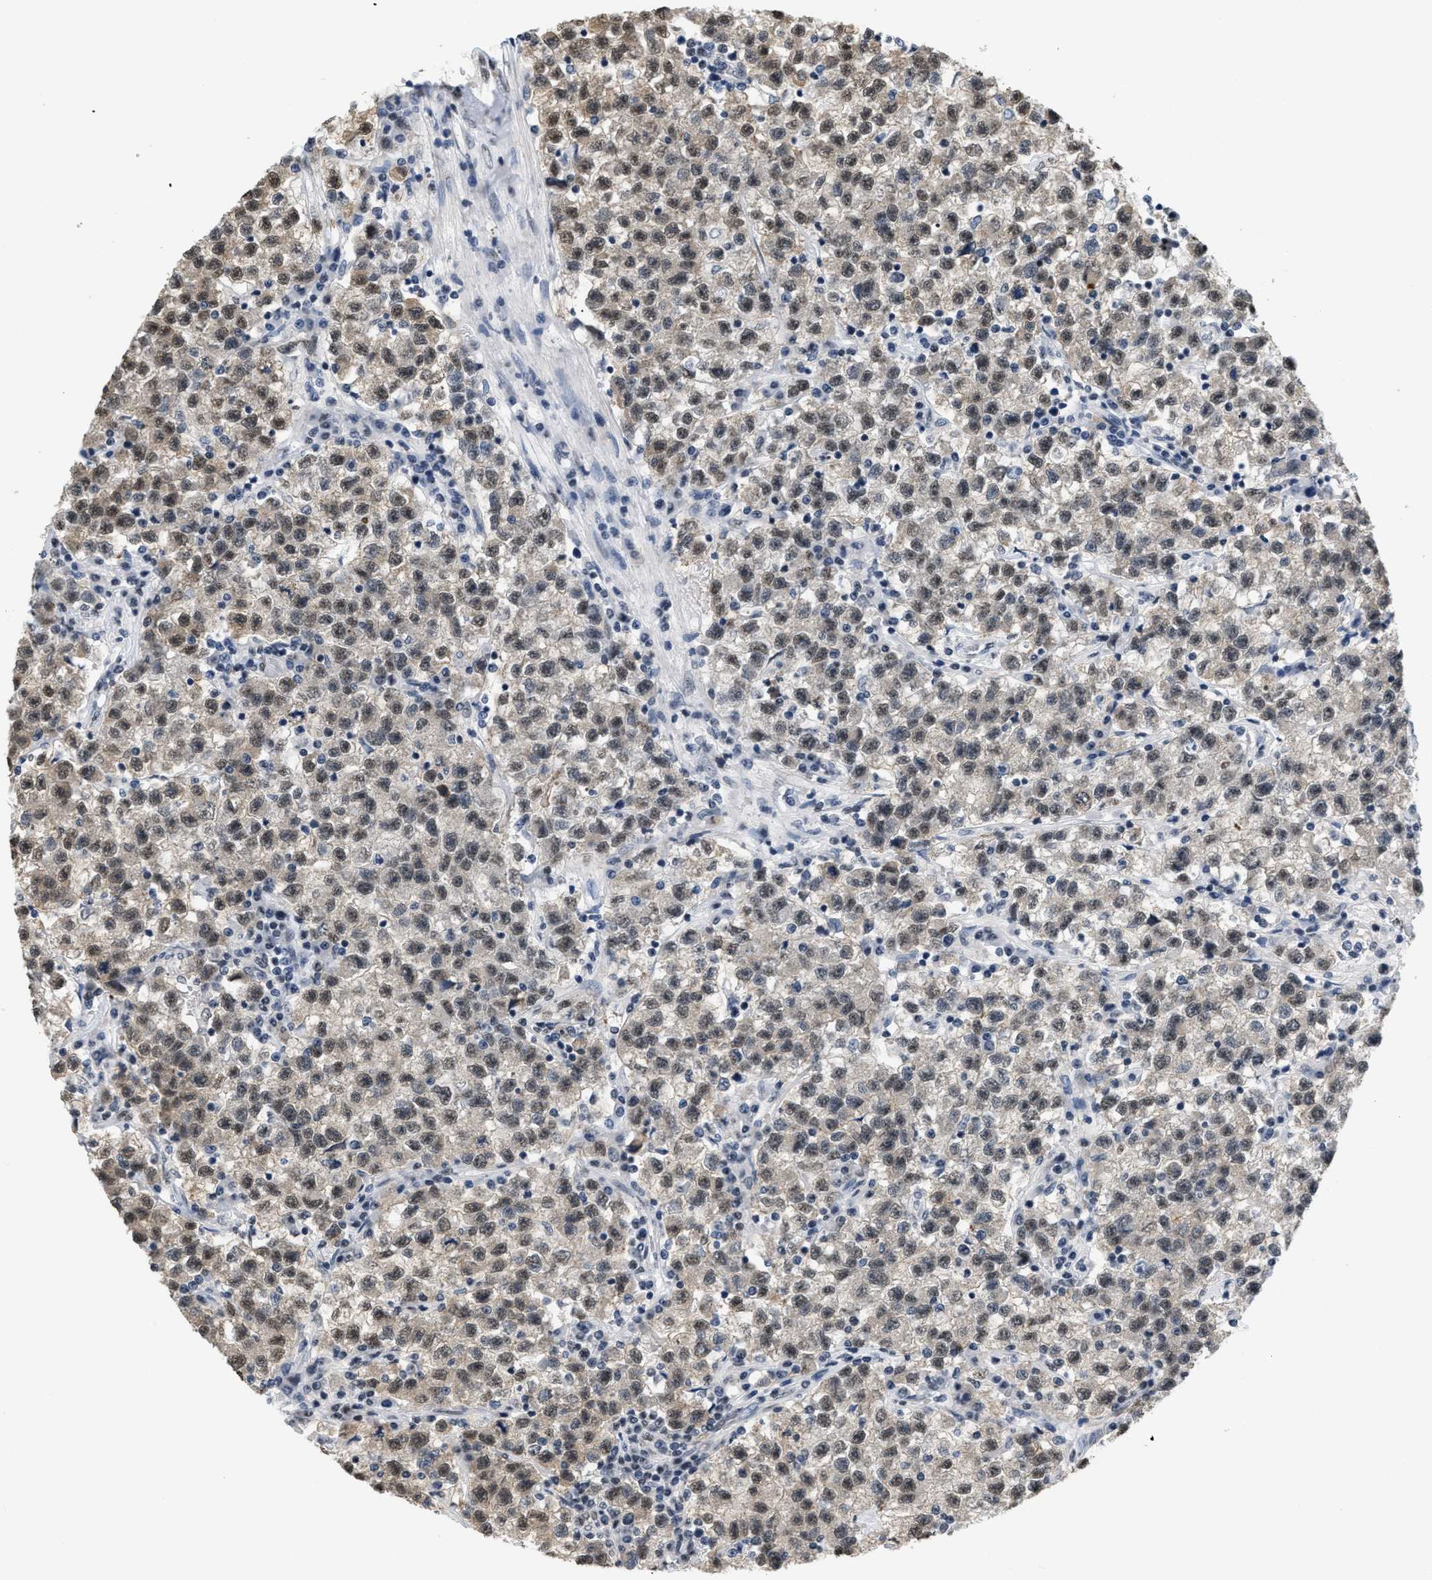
{"staining": {"intensity": "weak", "quantity": ">75%", "location": "nuclear"}, "tissue": "testis cancer", "cell_type": "Tumor cells", "image_type": "cancer", "snomed": [{"axis": "morphology", "description": "Seminoma, NOS"}, {"axis": "topography", "description": "Testis"}], "caption": "The histopathology image demonstrates immunohistochemical staining of testis cancer. There is weak nuclear positivity is seen in approximately >75% of tumor cells.", "gene": "RAF1", "patient": {"sex": "male", "age": 22}}